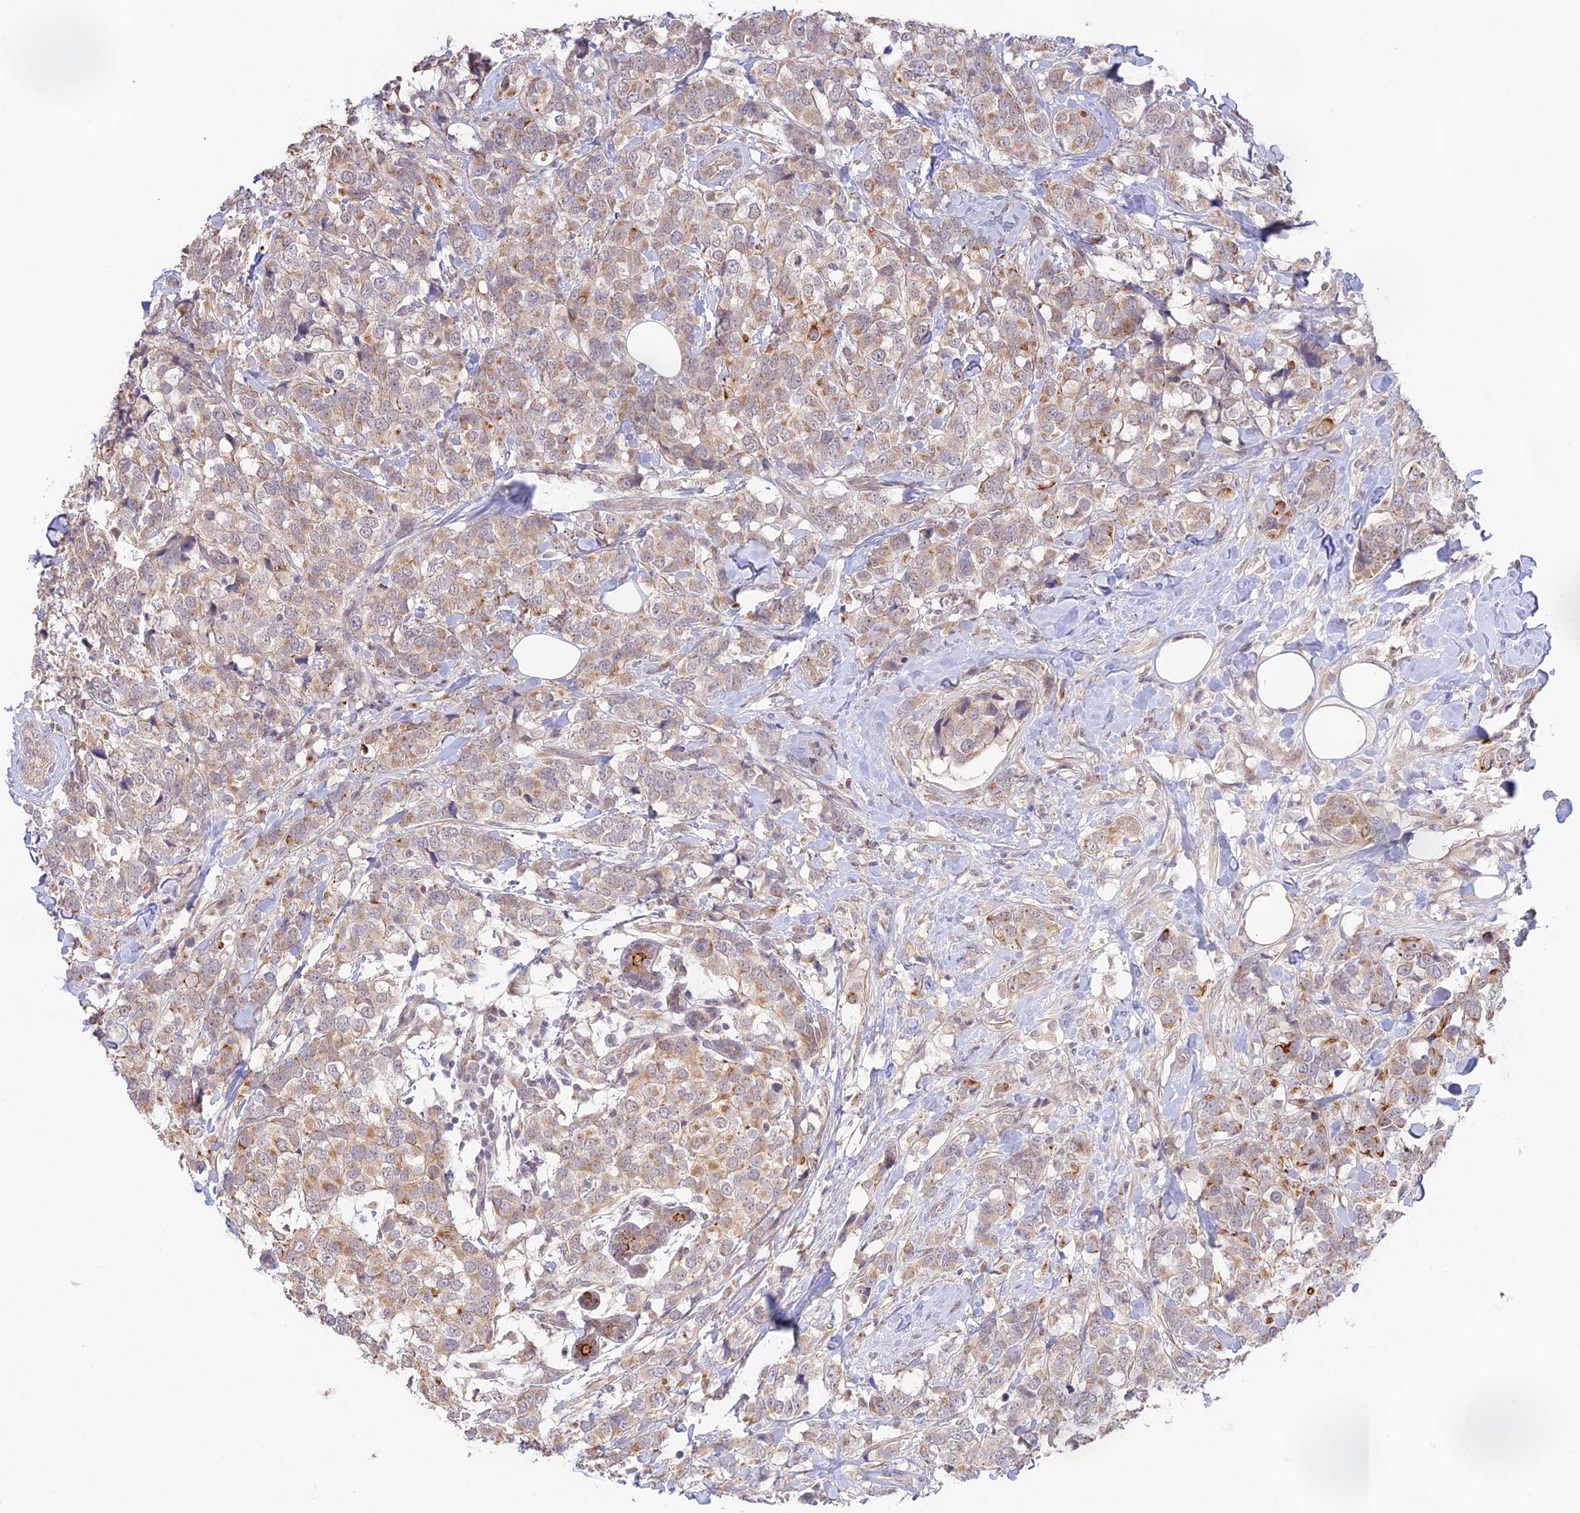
{"staining": {"intensity": "moderate", "quantity": "25%-75%", "location": "cytoplasmic/membranous"}, "tissue": "breast cancer", "cell_type": "Tumor cells", "image_type": "cancer", "snomed": [{"axis": "morphology", "description": "Lobular carcinoma"}, {"axis": "topography", "description": "Breast"}], "caption": "Lobular carcinoma (breast) was stained to show a protein in brown. There is medium levels of moderate cytoplasmic/membranous positivity in about 25%-75% of tumor cells. (Stains: DAB (3,3'-diaminobenzidine) in brown, nuclei in blue, Microscopy: brightfield microscopy at high magnification).", "gene": "CAMSAP3", "patient": {"sex": "female", "age": 59}}